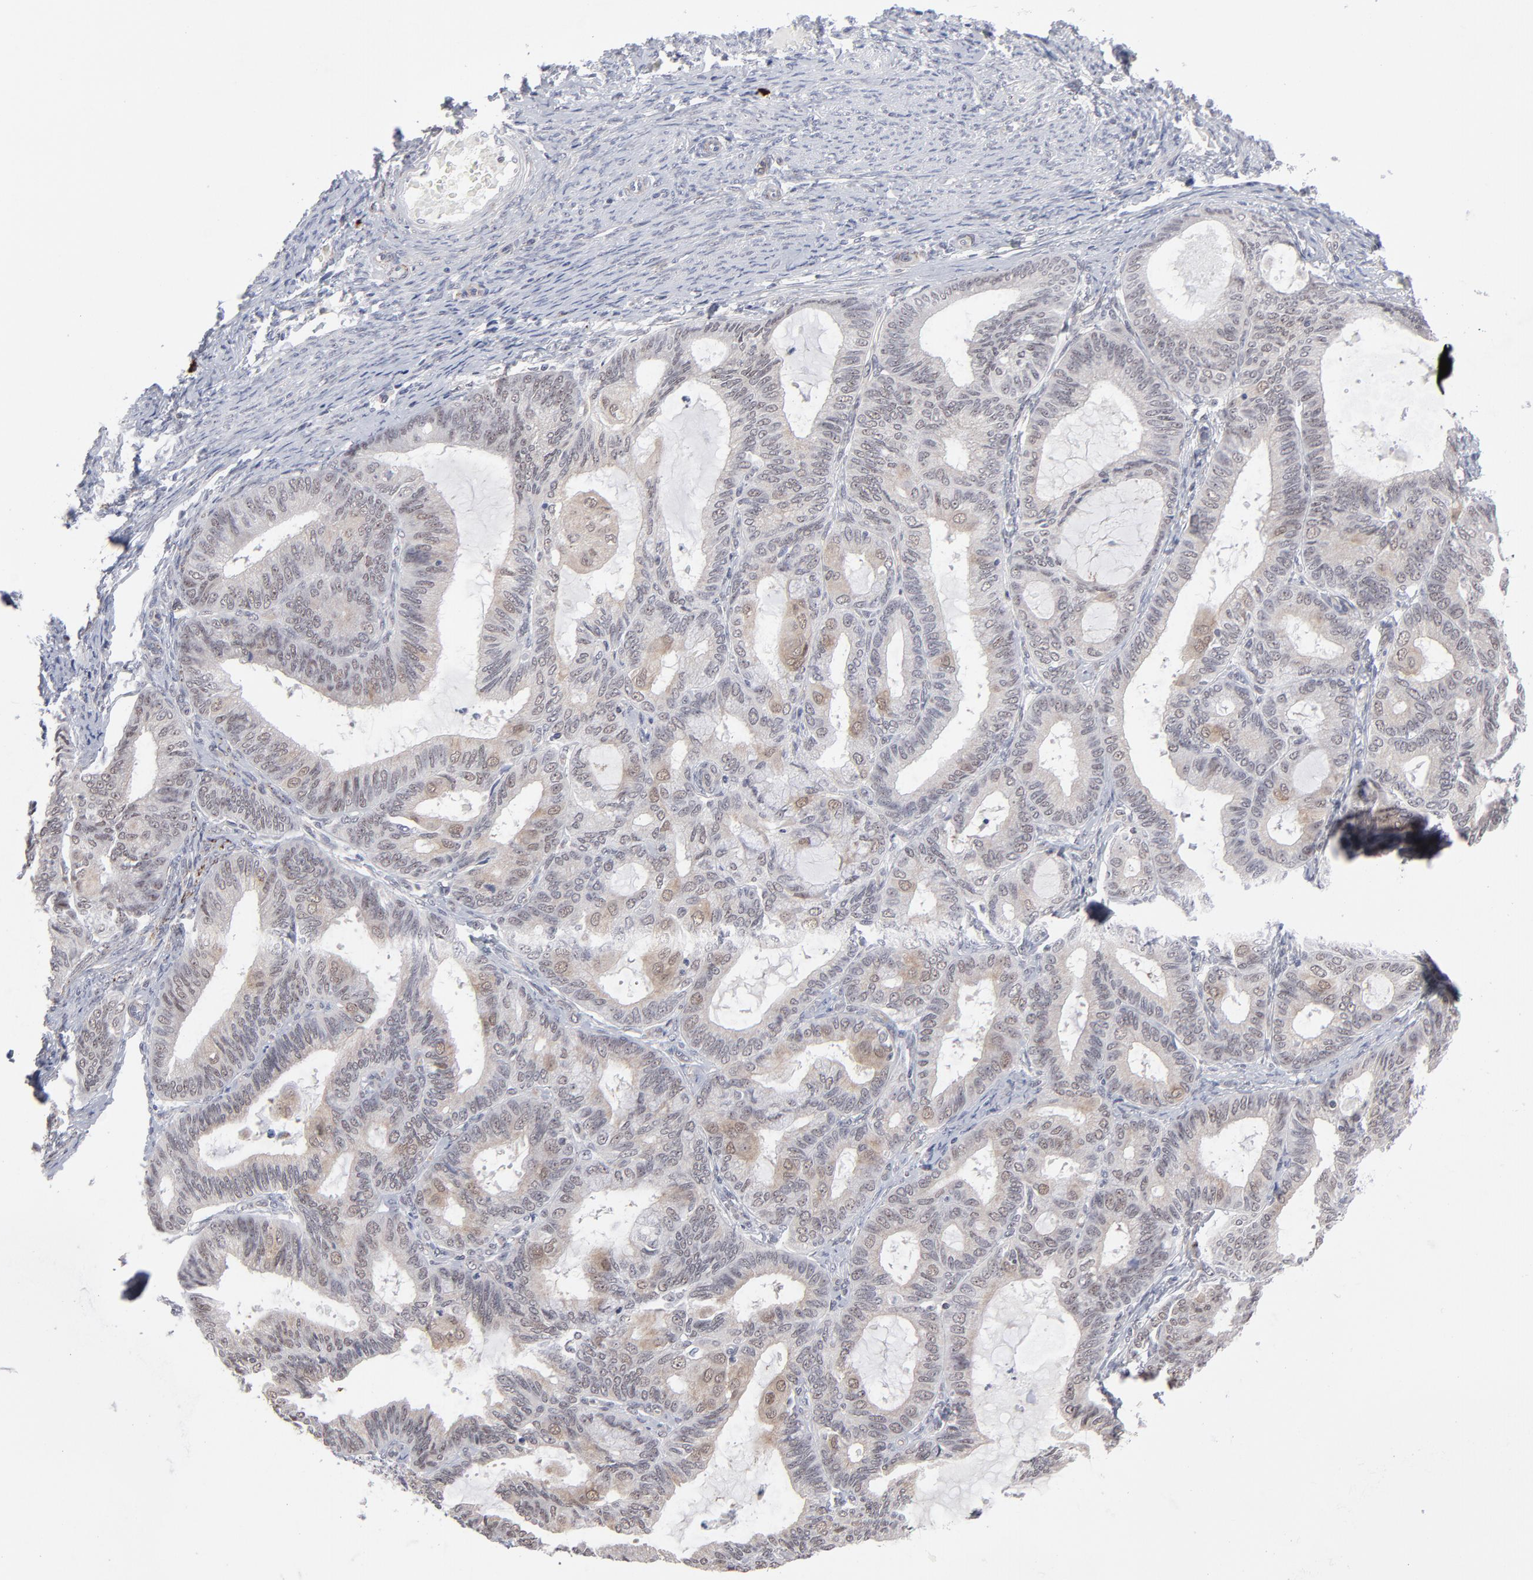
{"staining": {"intensity": "moderate", "quantity": ">75%", "location": "cytoplasmic/membranous,nuclear"}, "tissue": "endometrial cancer", "cell_type": "Tumor cells", "image_type": "cancer", "snomed": [{"axis": "morphology", "description": "Adenocarcinoma, NOS"}, {"axis": "topography", "description": "Endometrium"}], "caption": "Adenocarcinoma (endometrial) tissue shows moderate cytoplasmic/membranous and nuclear staining in about >75% of tumor cells, visualized by immunohistochemistry.", "gene": "NBN", "patient": {"sex": "female", "age": 63}}